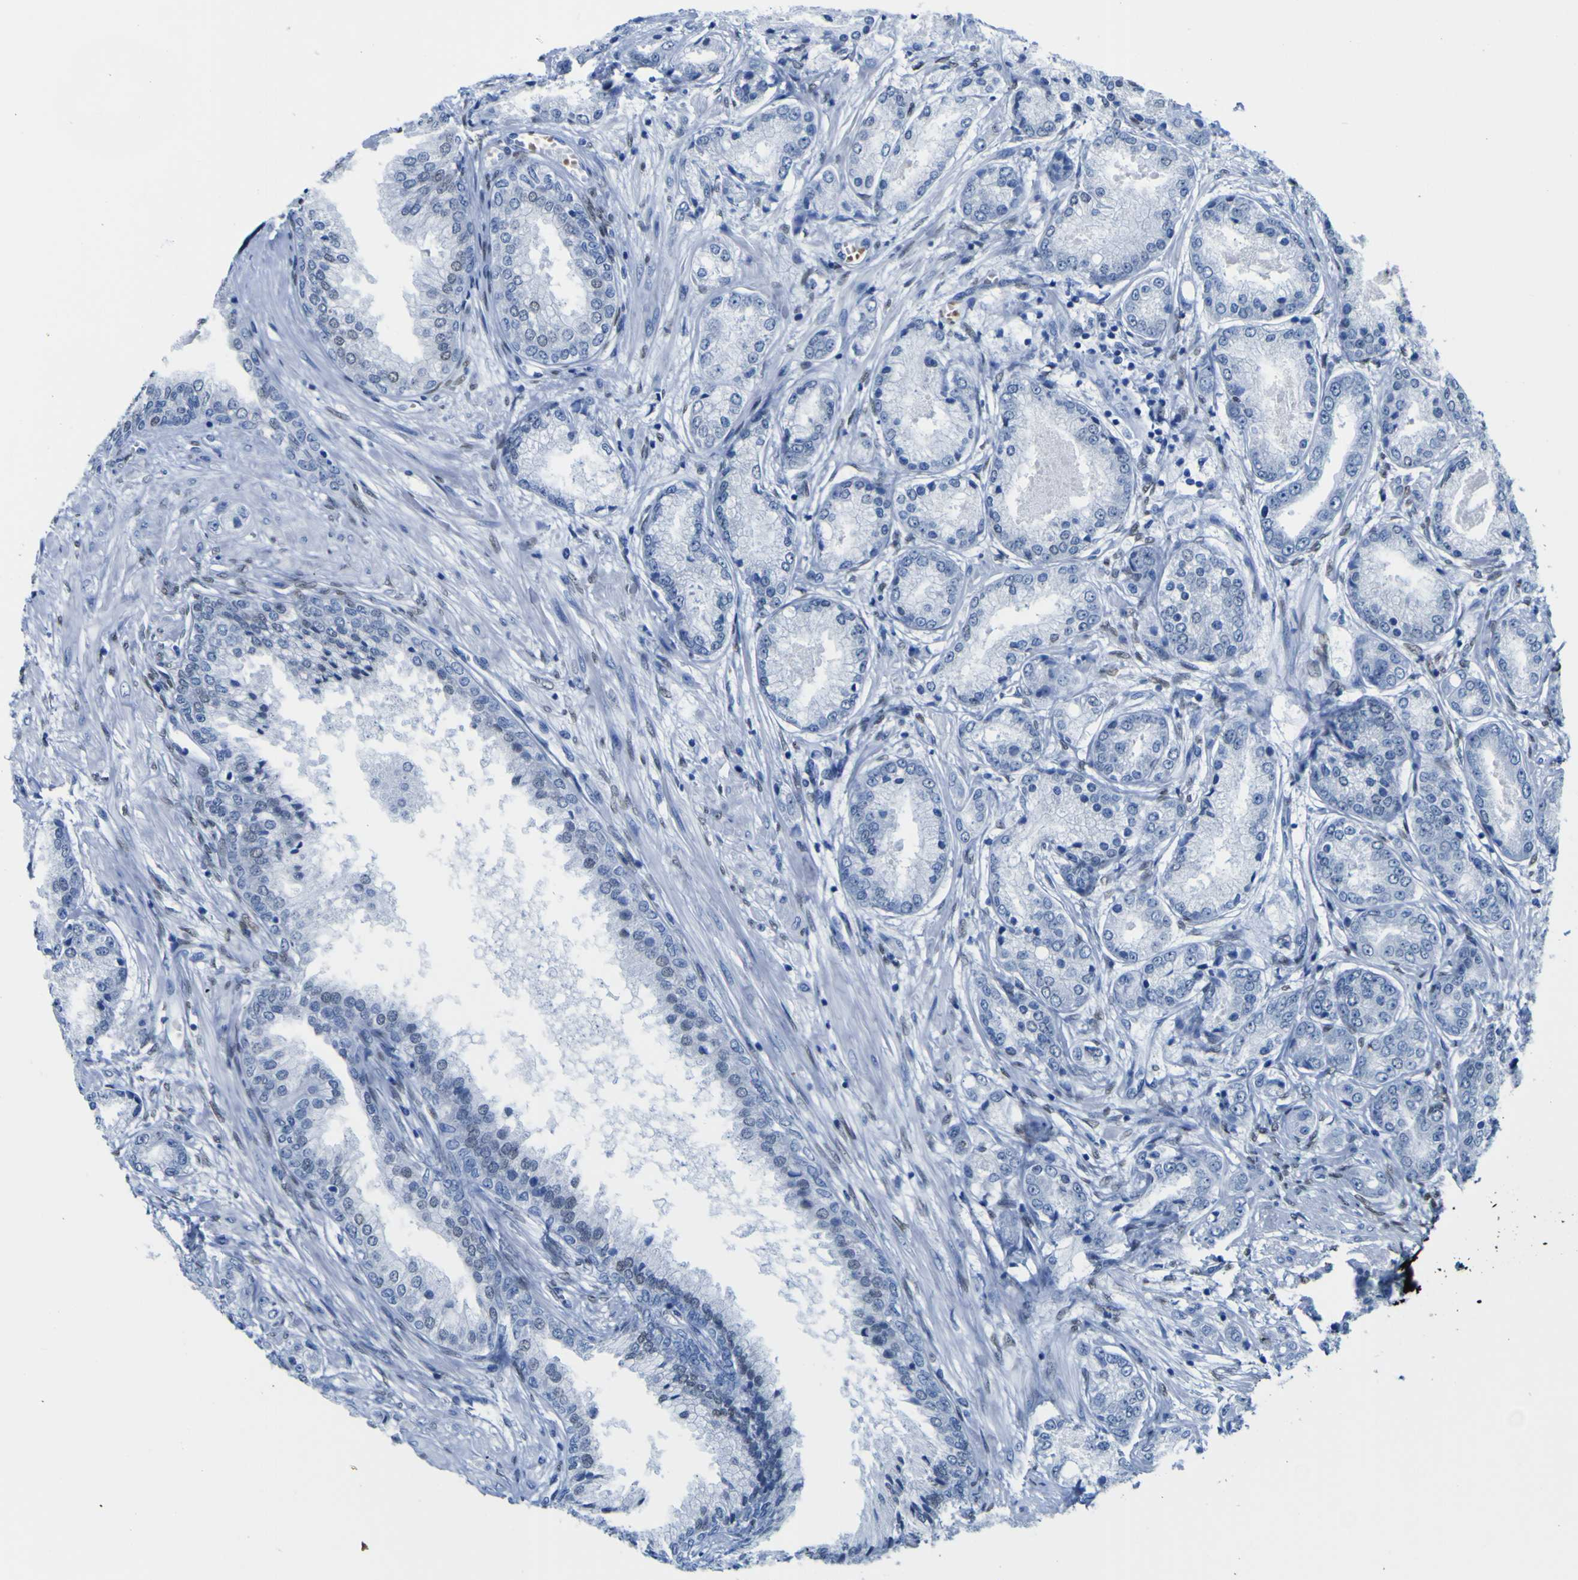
{"staining": {"intensity": "negative", "quantity": "none", "location": "none"}, "tissue": "prostate cancer", "cell_type": "Tumor cells", "image_type": "cancer", "snomed": [{"axis": "morphology", "description": "Adenocarcinoma, High grade"}, {"axis": "topography", "description": "Prostate"}], "caption": "There is no significant staining in tumor cells of adenocarcinoma (high-grade) (prostate). (DAB (3,3'-diaminobenzidine) IHC, high magnification).", "gene": "DACH1", "patient": {"sex": "male", "age": 59}}